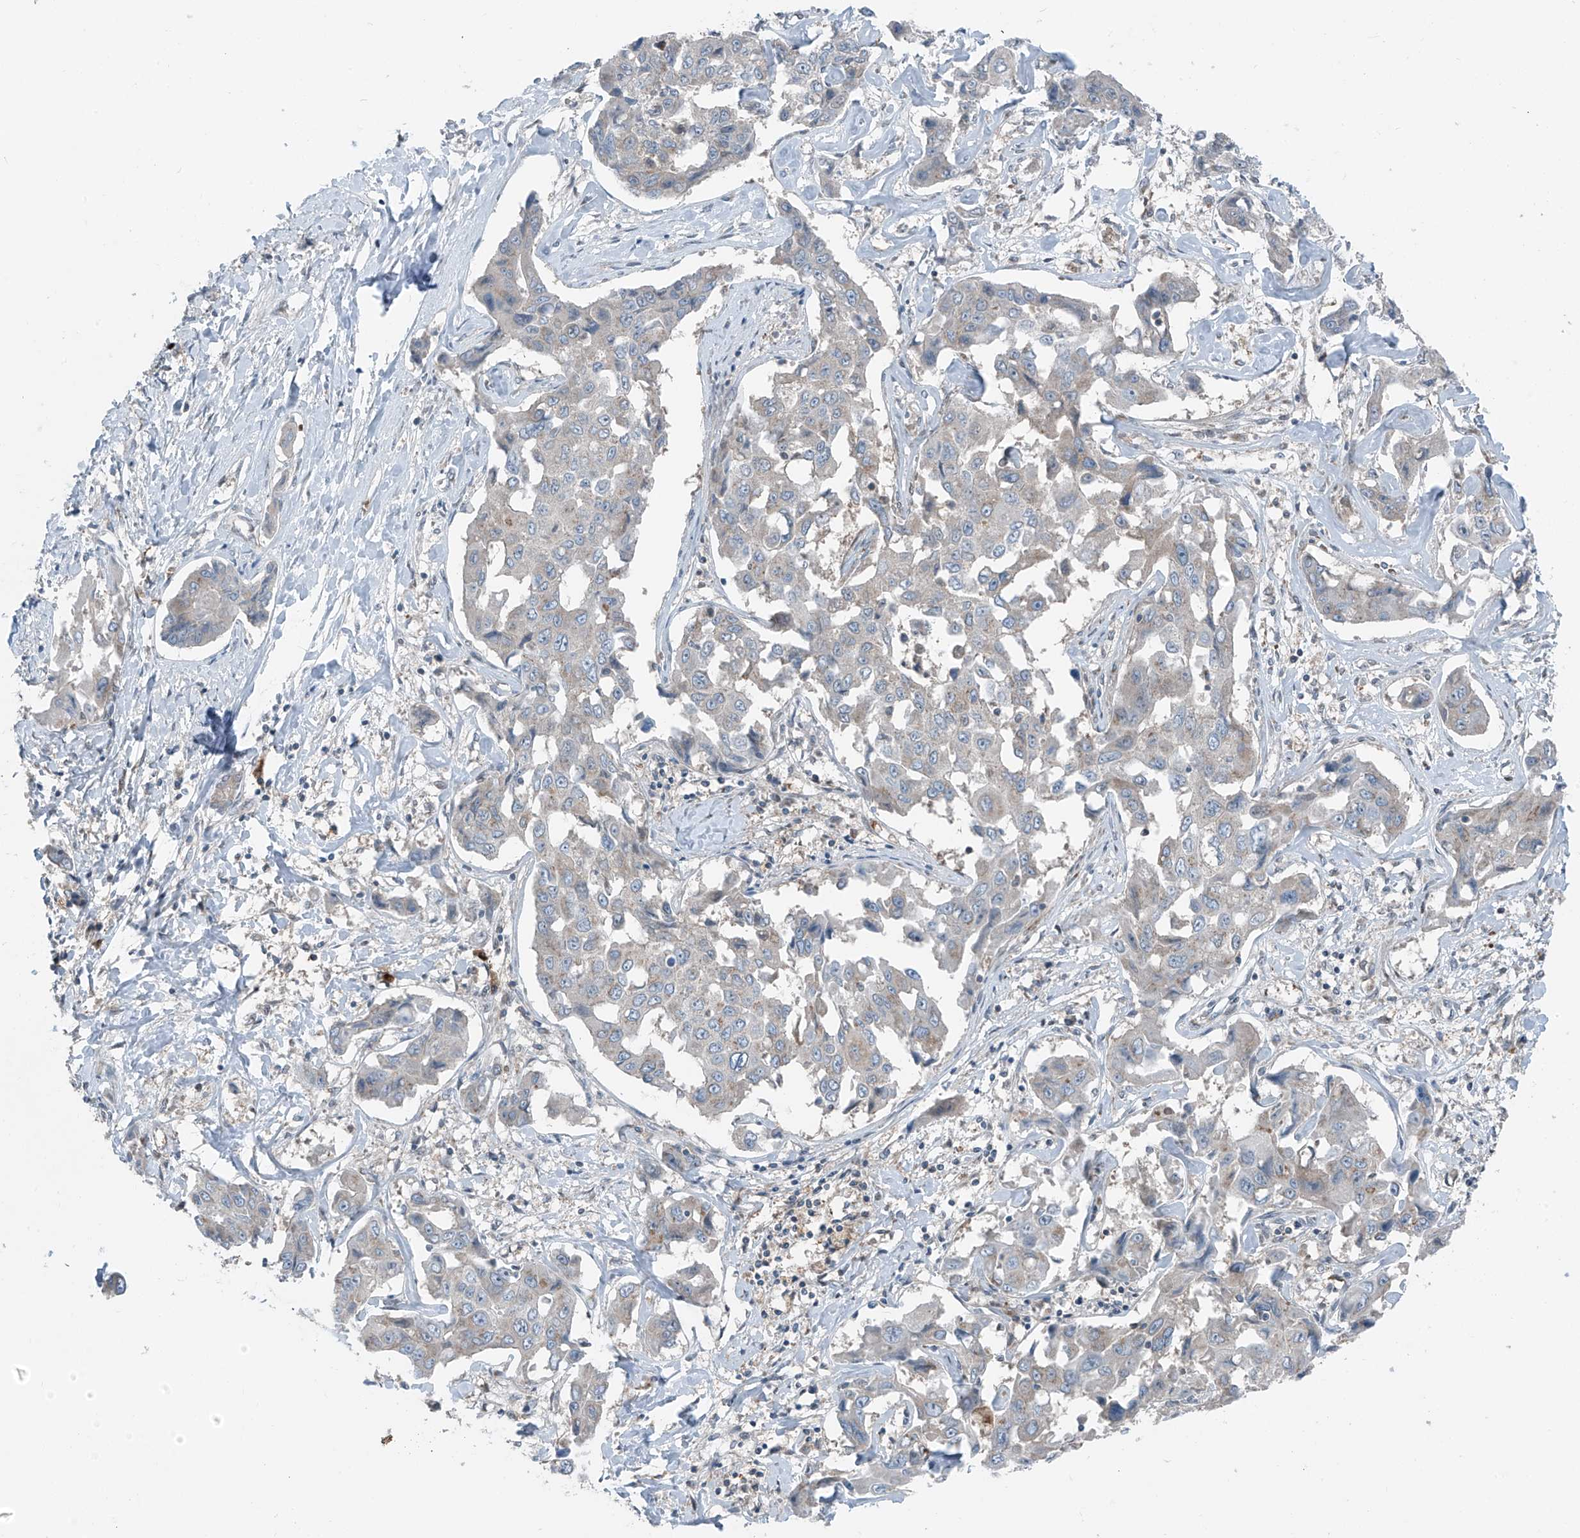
{"staining": {"intensity": "weak", "quantity": "<25%", "location": "cytoplasmic/membranous"}, "tissue": "liver cancer", "cell_type": "Tumor cells", "image_type": "cancer", "snomed": [{"axis": "morphology", "description": "Cholangiocarcinoma"}, {"axis": "topography", "description": "Liver"}], "caption": "Immunohistochemistry (IHC) photomicrograph of human liver cancer (cholangiocarcinoma) stained for a protein (brown), which shows no staining in tumor cells. Brightfield microscopy of IHC stained with DAB (brown) and hematoxylin (blue), captured at high magnification.", "gene": "SLC12A6", "patient": {"sex": "male", "age": 59}}